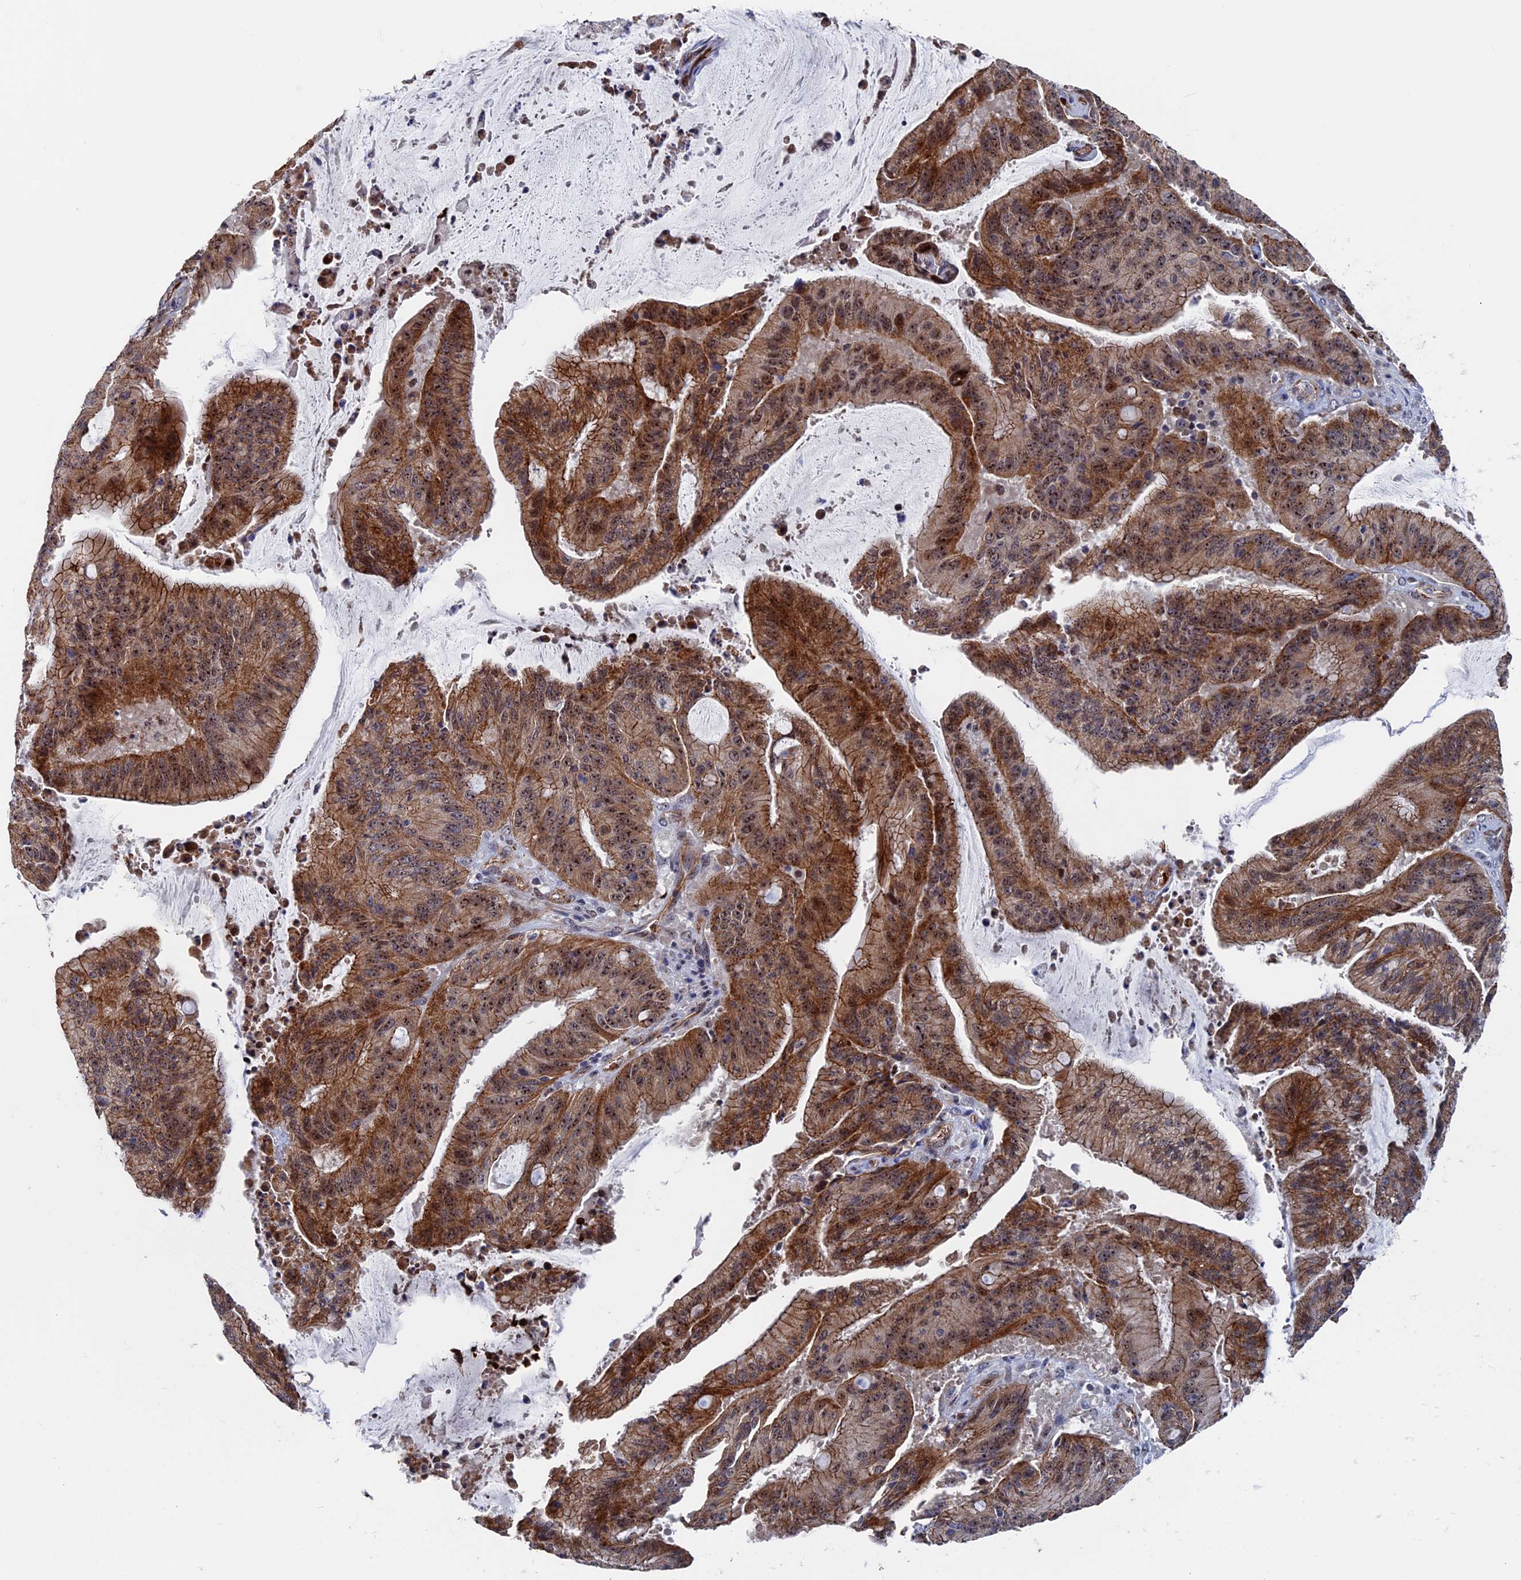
{"staining": {"intensity": "strong", "quantity": "25%-75%", "location": "cytoplasmic/membranous,nuclear"}, "tissue": "liver cancer", "cell_type": "Tumor cells", "image_type": "cancer", "snomed": [{"axis": "morphology", "description": "Normal tissue, NOS"}, {"axis": "morphology", "description": "Cholangiocarcinoma"}, {"axis": "topography", "description": "Liver"}, {"axis": "topography", "description": "Peripheral nerve tissue"}], "caption": "There is high levels of strong cytoplasmic/membranous and nuclear expression in tumor cells of cholangiocarcinoma (liver), as demonstrated by immunohistochemical staining (brown color).", "gene": "EXOSC9", "patient": {"sex": "female", "age": 73}}